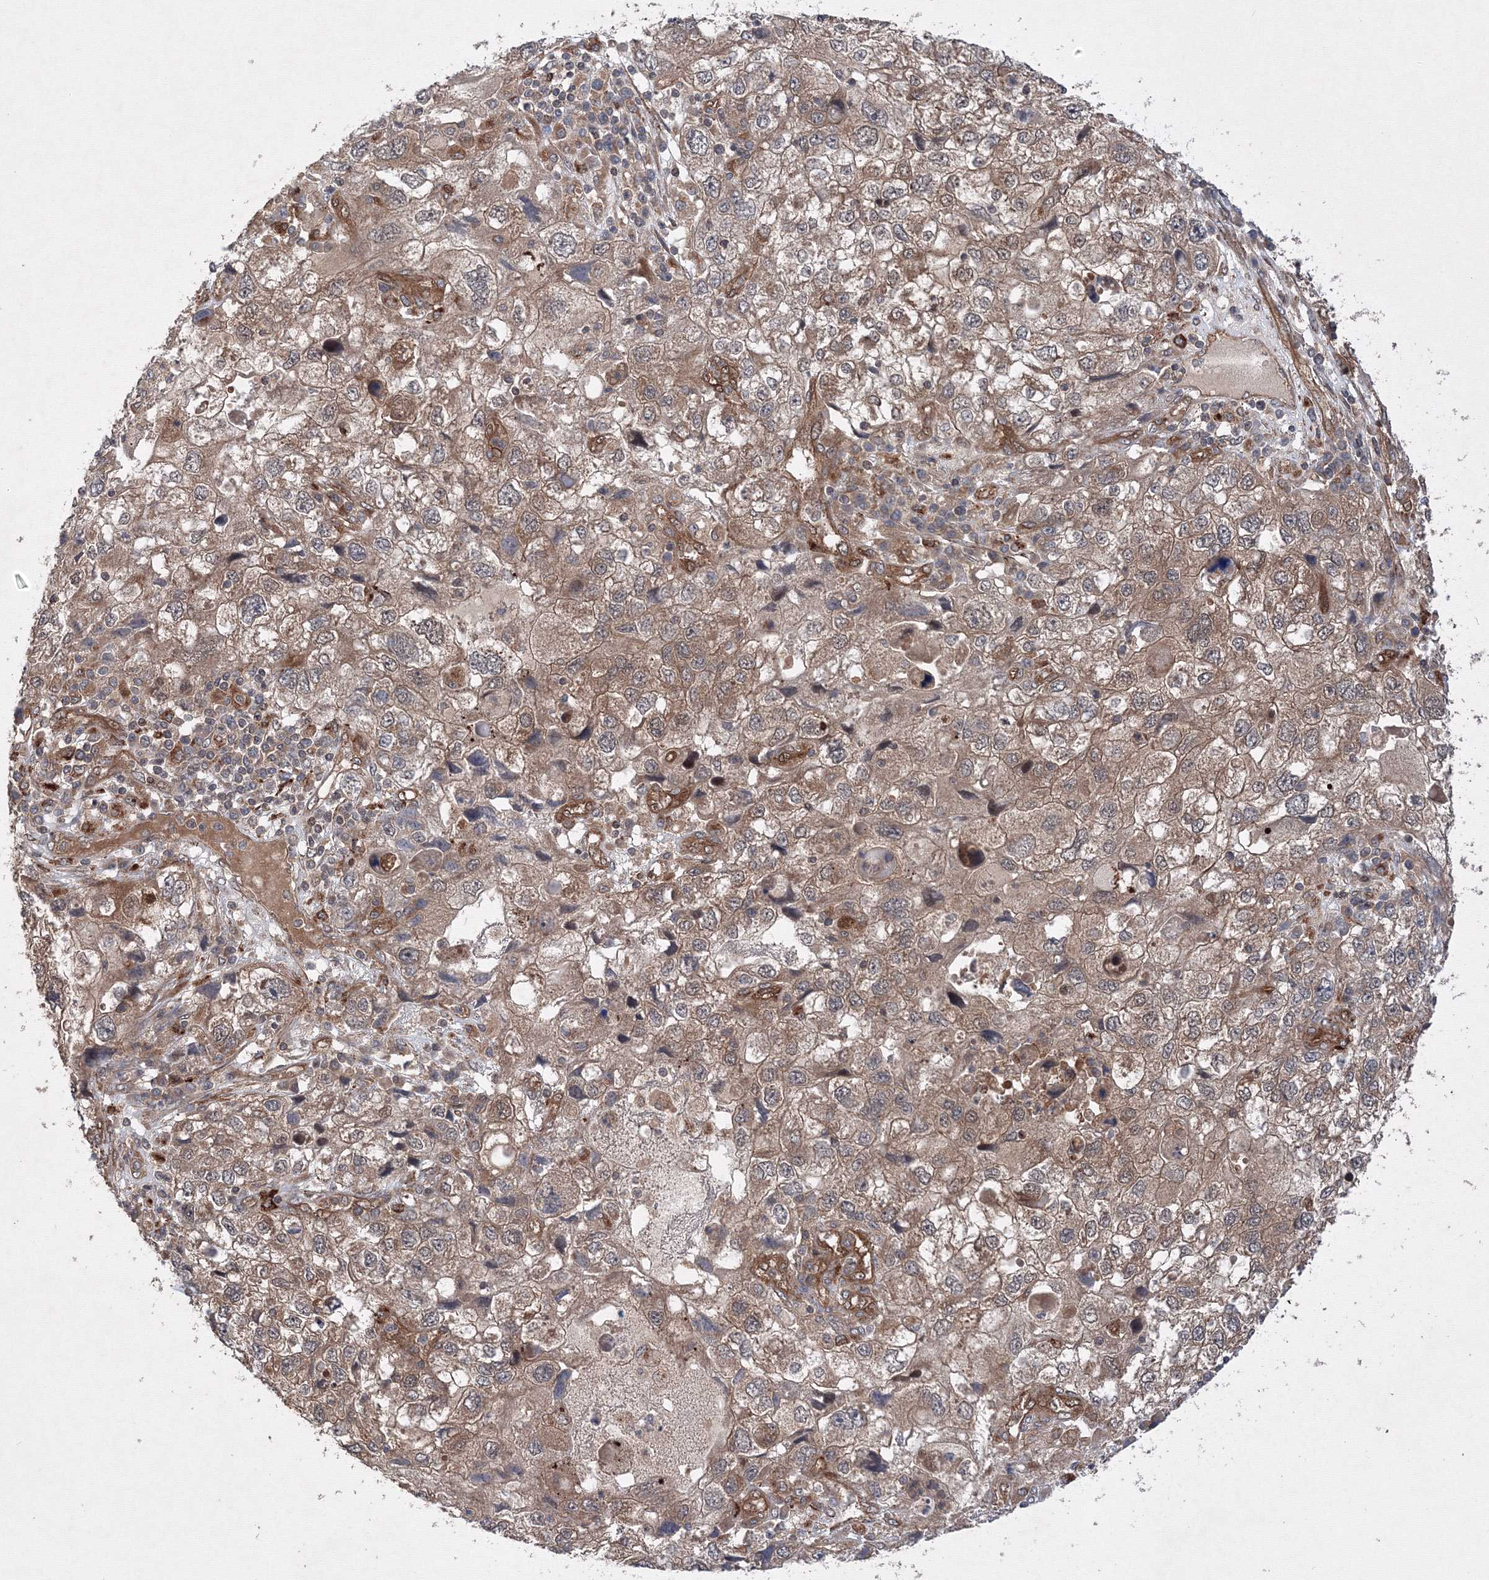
{"staining": {"intensity": "moderate", "quantity": ">75%", "location": "cytoplasmic/membranous"}, "tissue": "endometrial cancer", "cell_type": "Tumor cells", "image_type": "cancer", "snomed": [{"axis": "morphology", "description": "Adenocarcinoma, NOS"}, {"axis": "topography", "description": "Endometrium"}], "caption": "There is medium levels of moderate cytoplasmic/membranous expression in tumor cells of endometrial cancer (adenocarcinoma), as demonstrated by immunohistochemical staining (brown color).", "gene": "DCTD", "patient": {"sex": "female", "age": 49}}